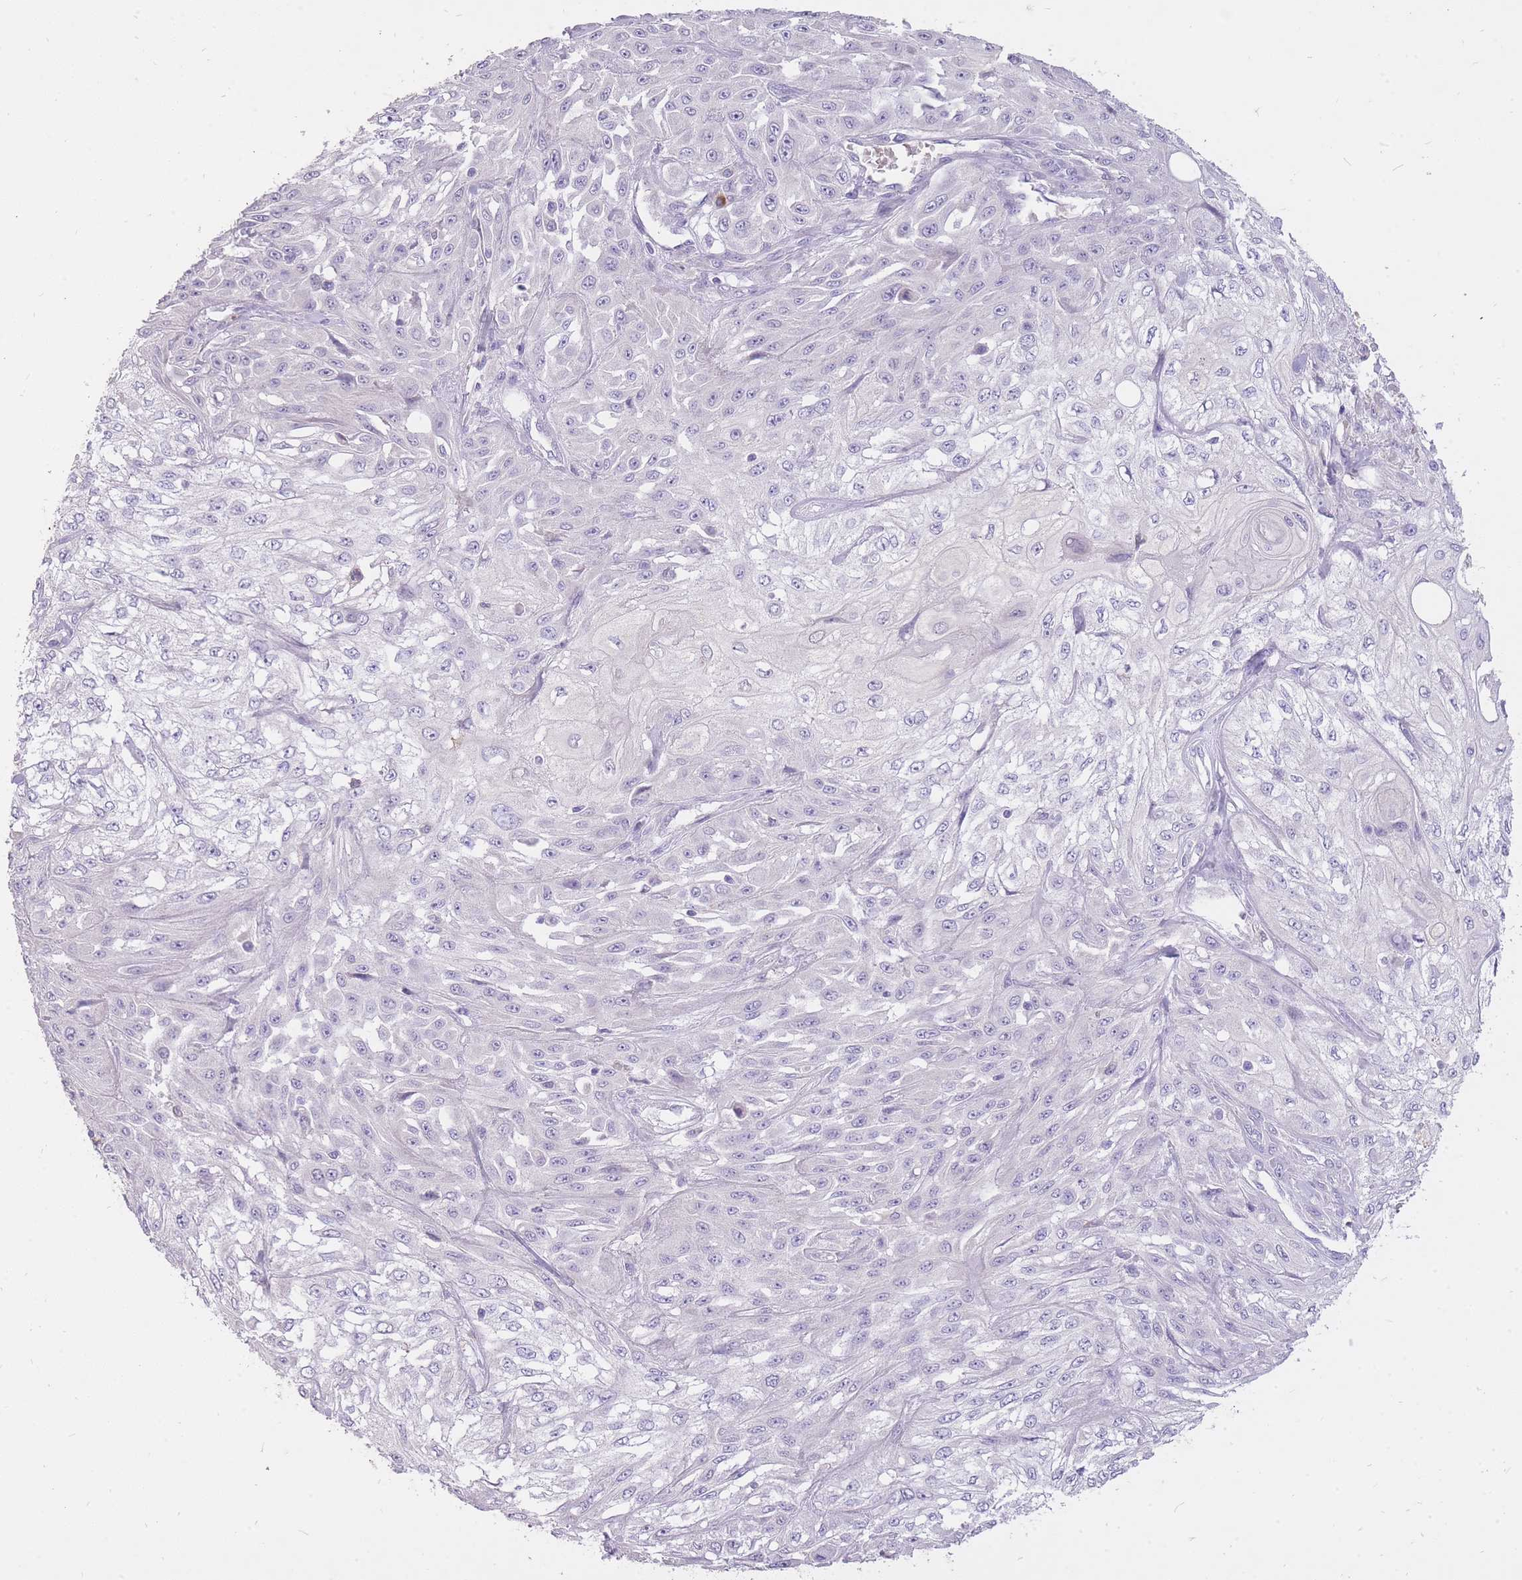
{"staining": {"intensity": "negative", "quantity": "none", "location": "none"}, "tissue": "skin cancer", "cell_type": "Tumor cells", "image_type": "cancer", "snomed": [{"axis": "morphology", "description": "Squamous cell carcinoma, NOS"}, {"axis": "morphology", "description": "Squamous cell carcinoma, metastatic, NOS"}, {"axis": "topography", "description": "Skin"}, {"axis": "topography", "description": "Lymph node"}], "caption": "This histopathology image is of skin squamous cell carcinoma stained with immunohistochemistry to label a protein in brown with the nuclei are counter-stained blue. There is no staining in tumor cells. Nuclei are stained in blue.", "gene": "FRG2C", "patient": {"sex": "male", "age": 75}}